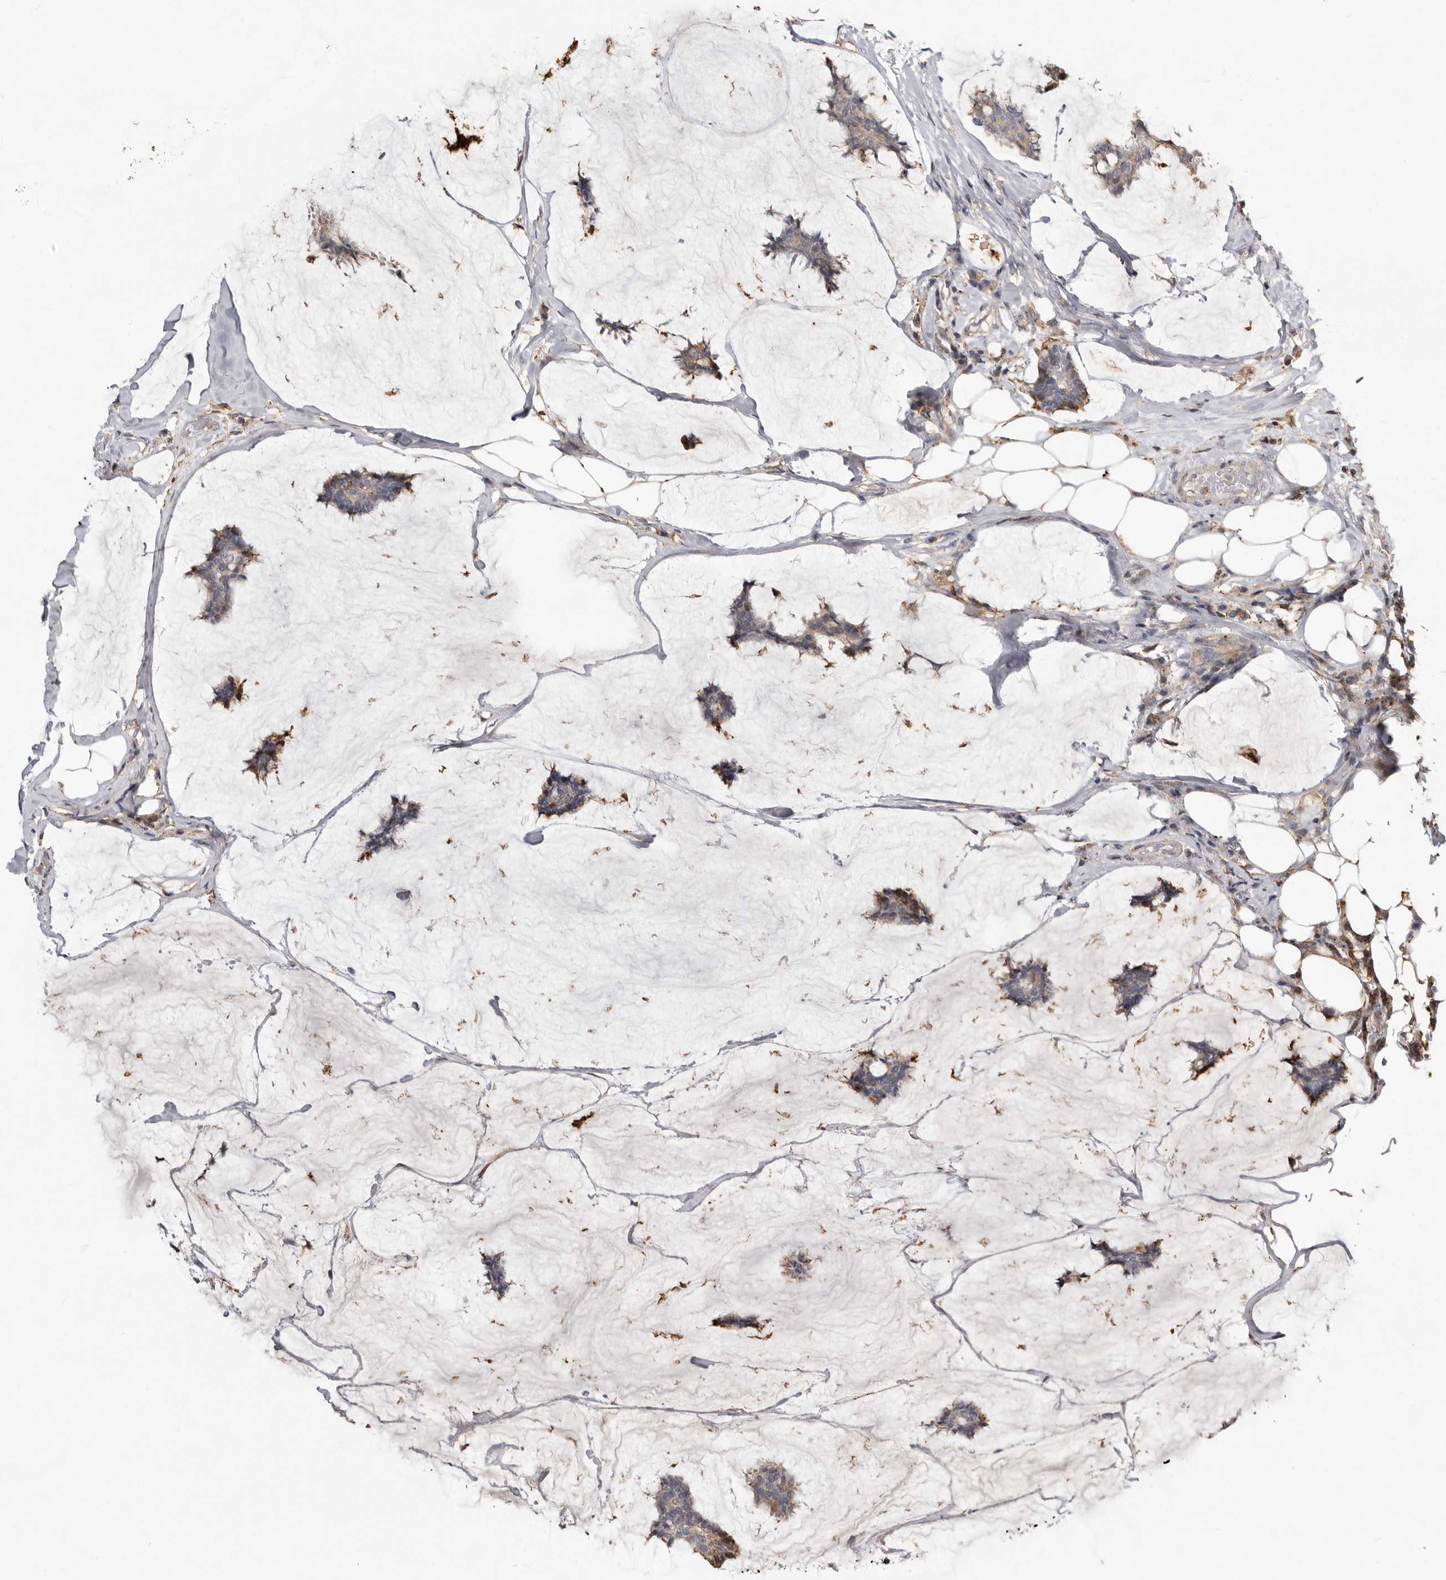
{"staining": {"intensity": "moderate", "quantity": "<25%", "location": "cytoplasmic/membranous"}, "tissue": "breast cancer", "cell_type": "Tumor cells", "image_type": "cancer", "snomed": [{"axis": "morphology", "description": "Duct carcinoma"}, {"axis": "topography", "description": "Breast"}], "caption": "Human breast cancer (infiltrating ductal carcinoma) stained with a protein marker exhibits moderate staining in tumor cells.", "gene": "KIF26B", "patient": {"sex": "female", "age": 93}}